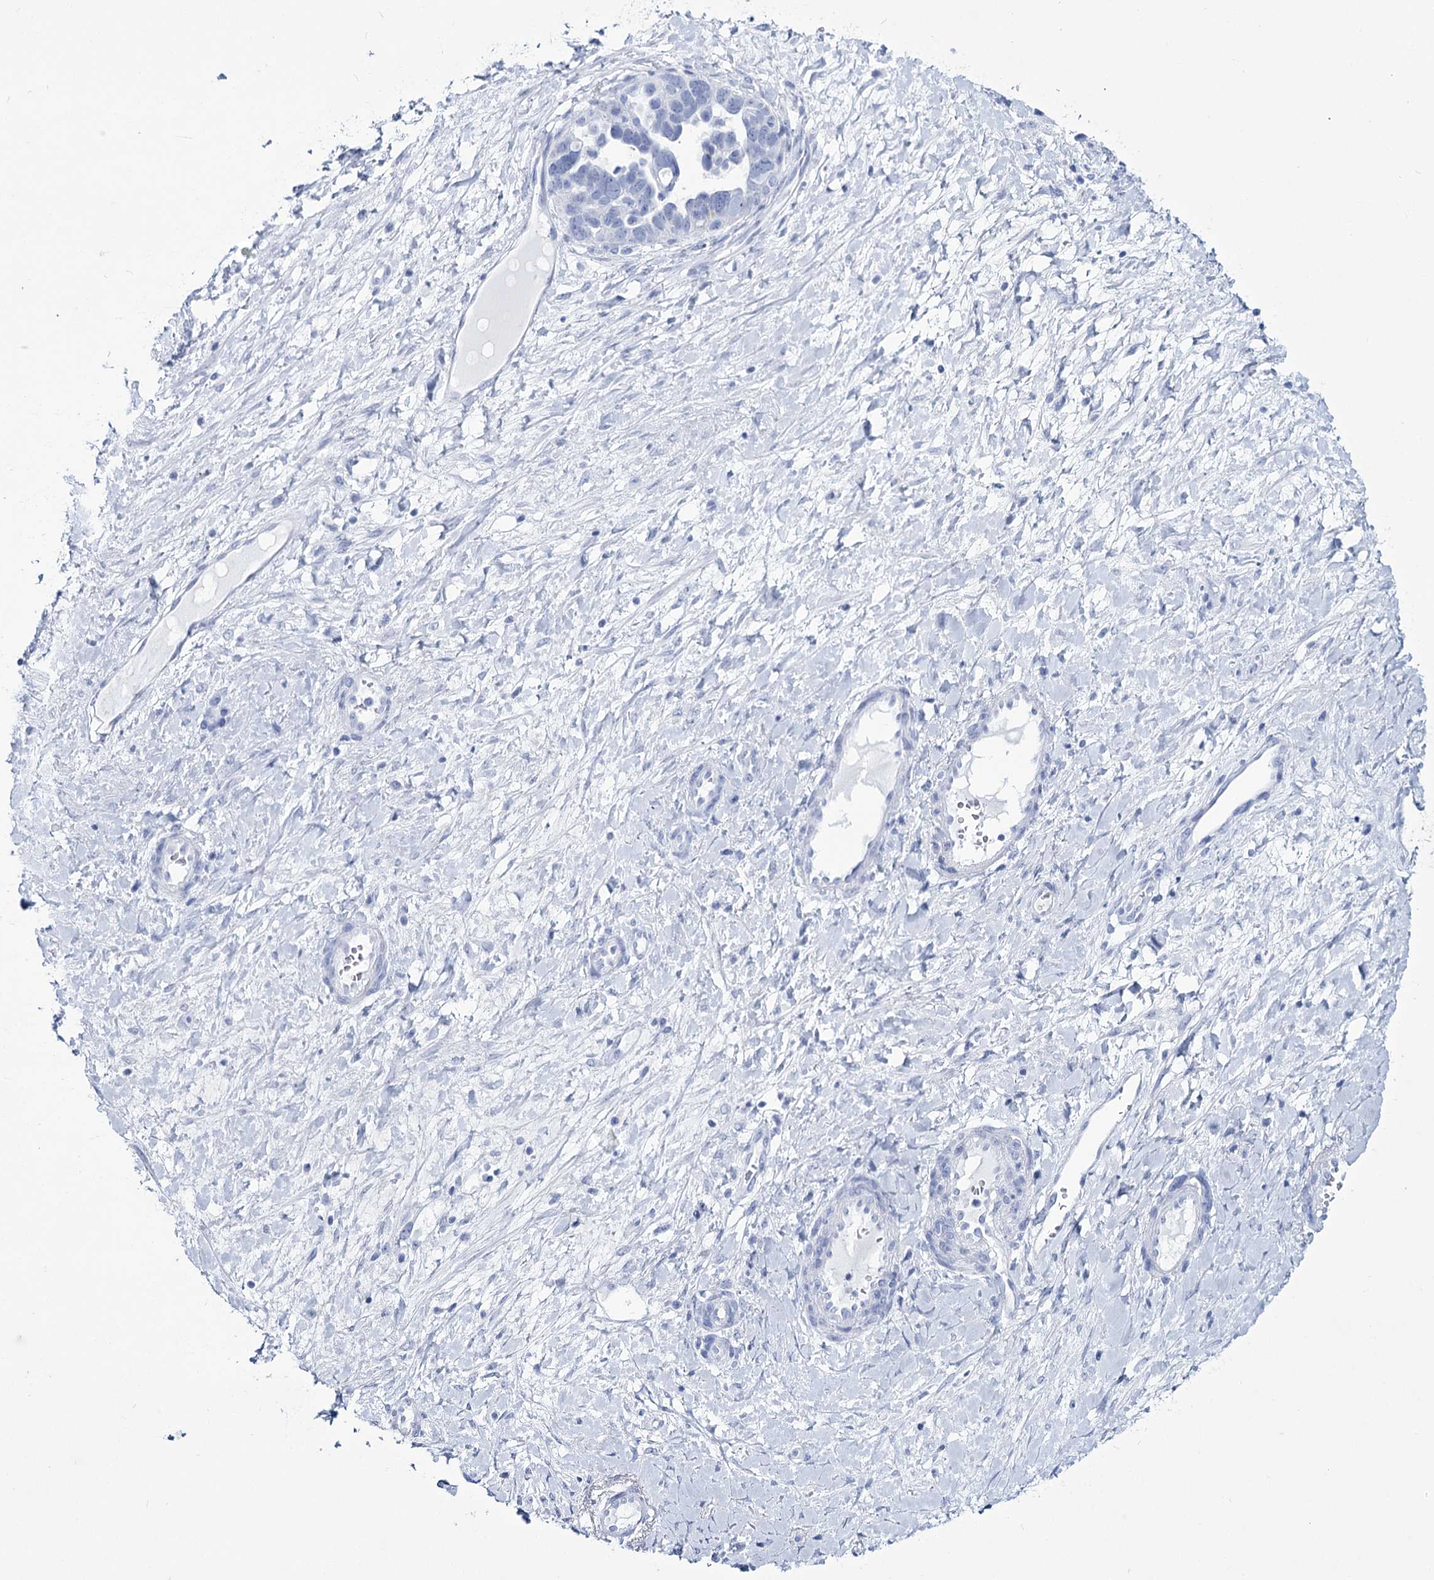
{"staining": {"intensity": "negative", "quantity": "none", "location": "none"}, "tissue": "ovarian cancer", "cell_type": "Tumor cells", "image_type": "cancer", "snomed": [{"axis": "morphology", "description": "Cystadenocarcinoma, serous, NOS"}, {"axis": "topography", "description": "Ovary"}], "caption": "Image shows no protein positivity in tumor cells of ovarian serous cystadenocarcinoma tissue.", "gene": "RNF186", "patient": {"sex": "female", "age": 54}}